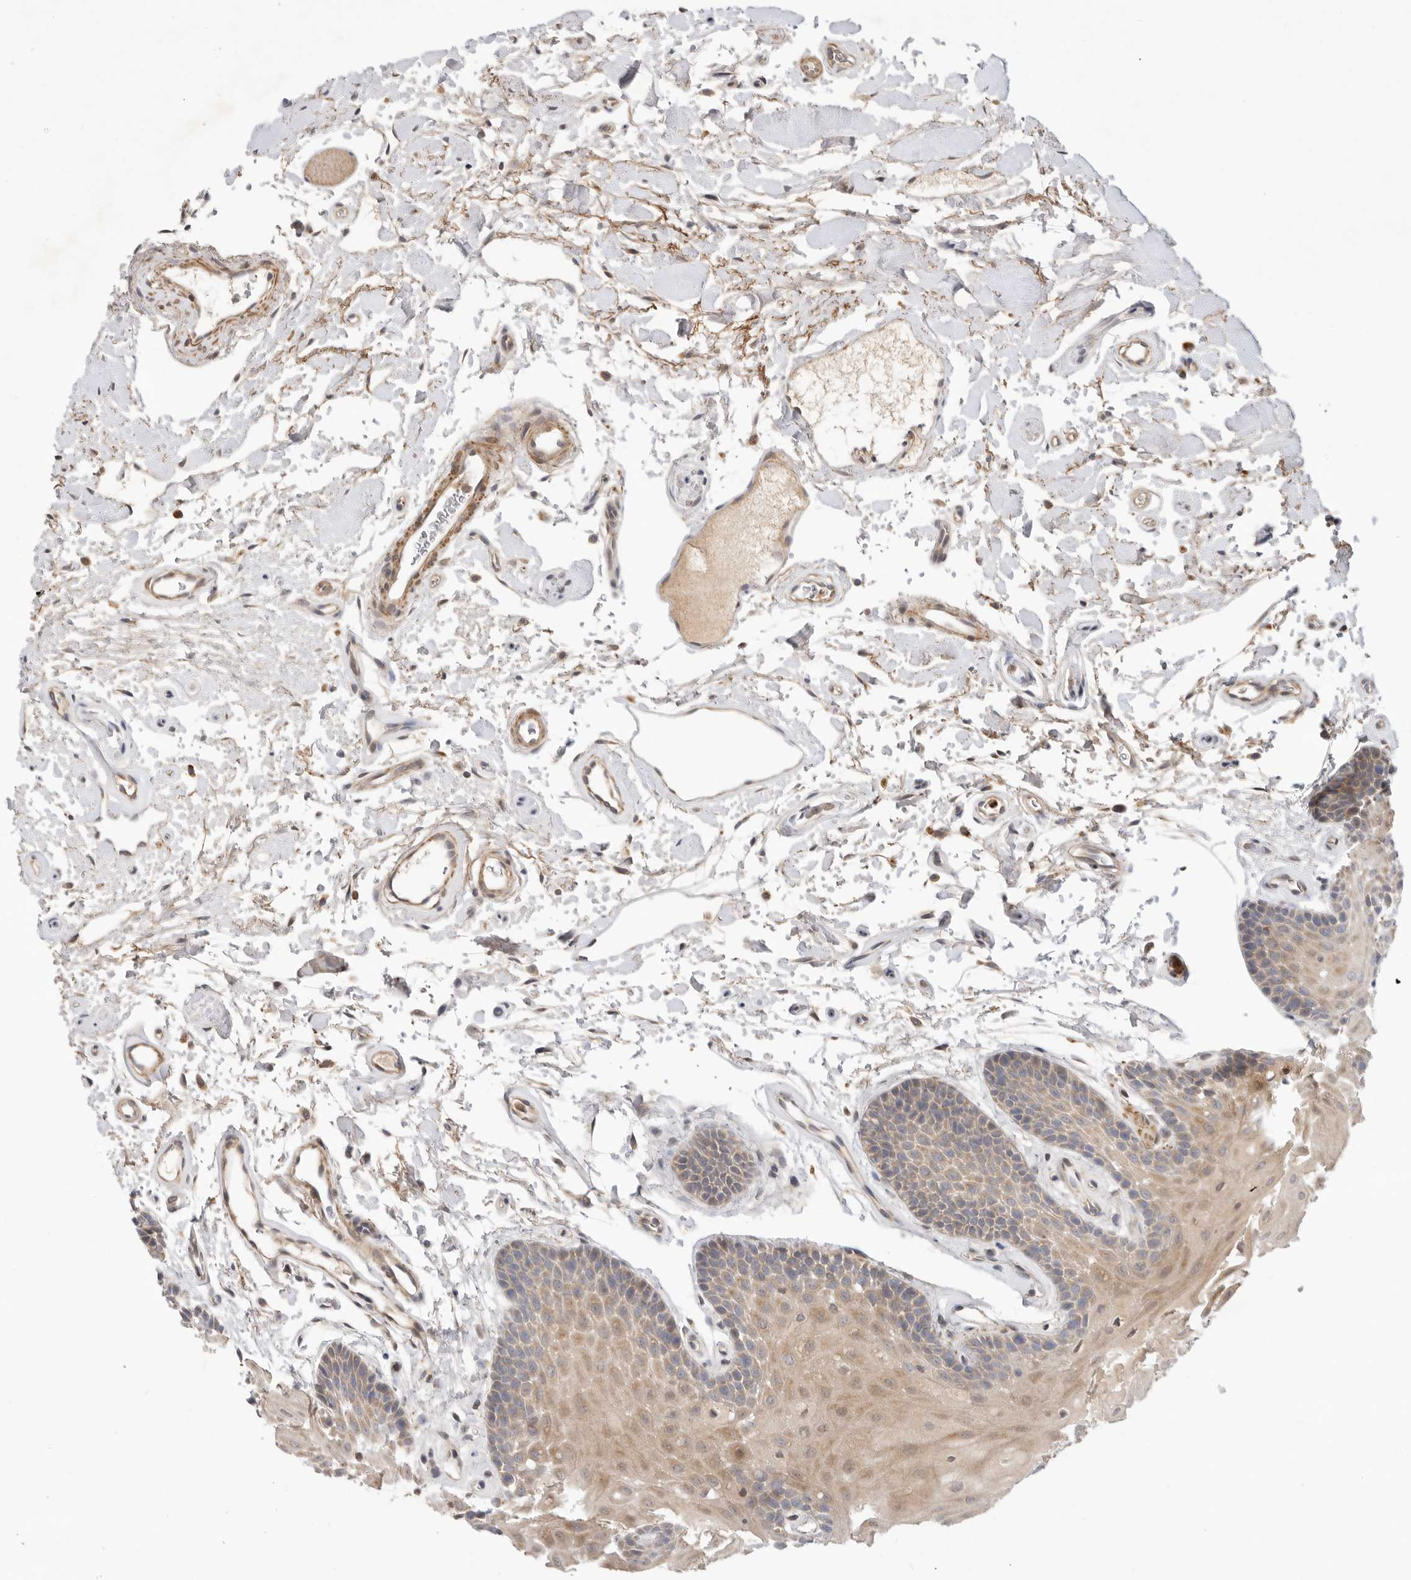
{"staining": {"intensity": "weak", "quantity": ">75%", "location": "cytoplasmic/membranous"}, "tissue": "oral mucosa", "cell_type": "Squamous epithelial cells", "image_type": "normal", "snomed": [{"axis": "morphology", "description": "Normal tissue, NOS"}, {"axis": "topography", "description": "Oral tissue"}], "caption": "Immunohistochemistry (DAB (3,3'-diaminobenzidine)) staining of normal oral mucosa exhibits weak cytoplasmic/membranous protein positivity in approximately >75% of squamous epithelial cells.", "gene": "GNE", "patient": {"sex": "male", "age": 62}}